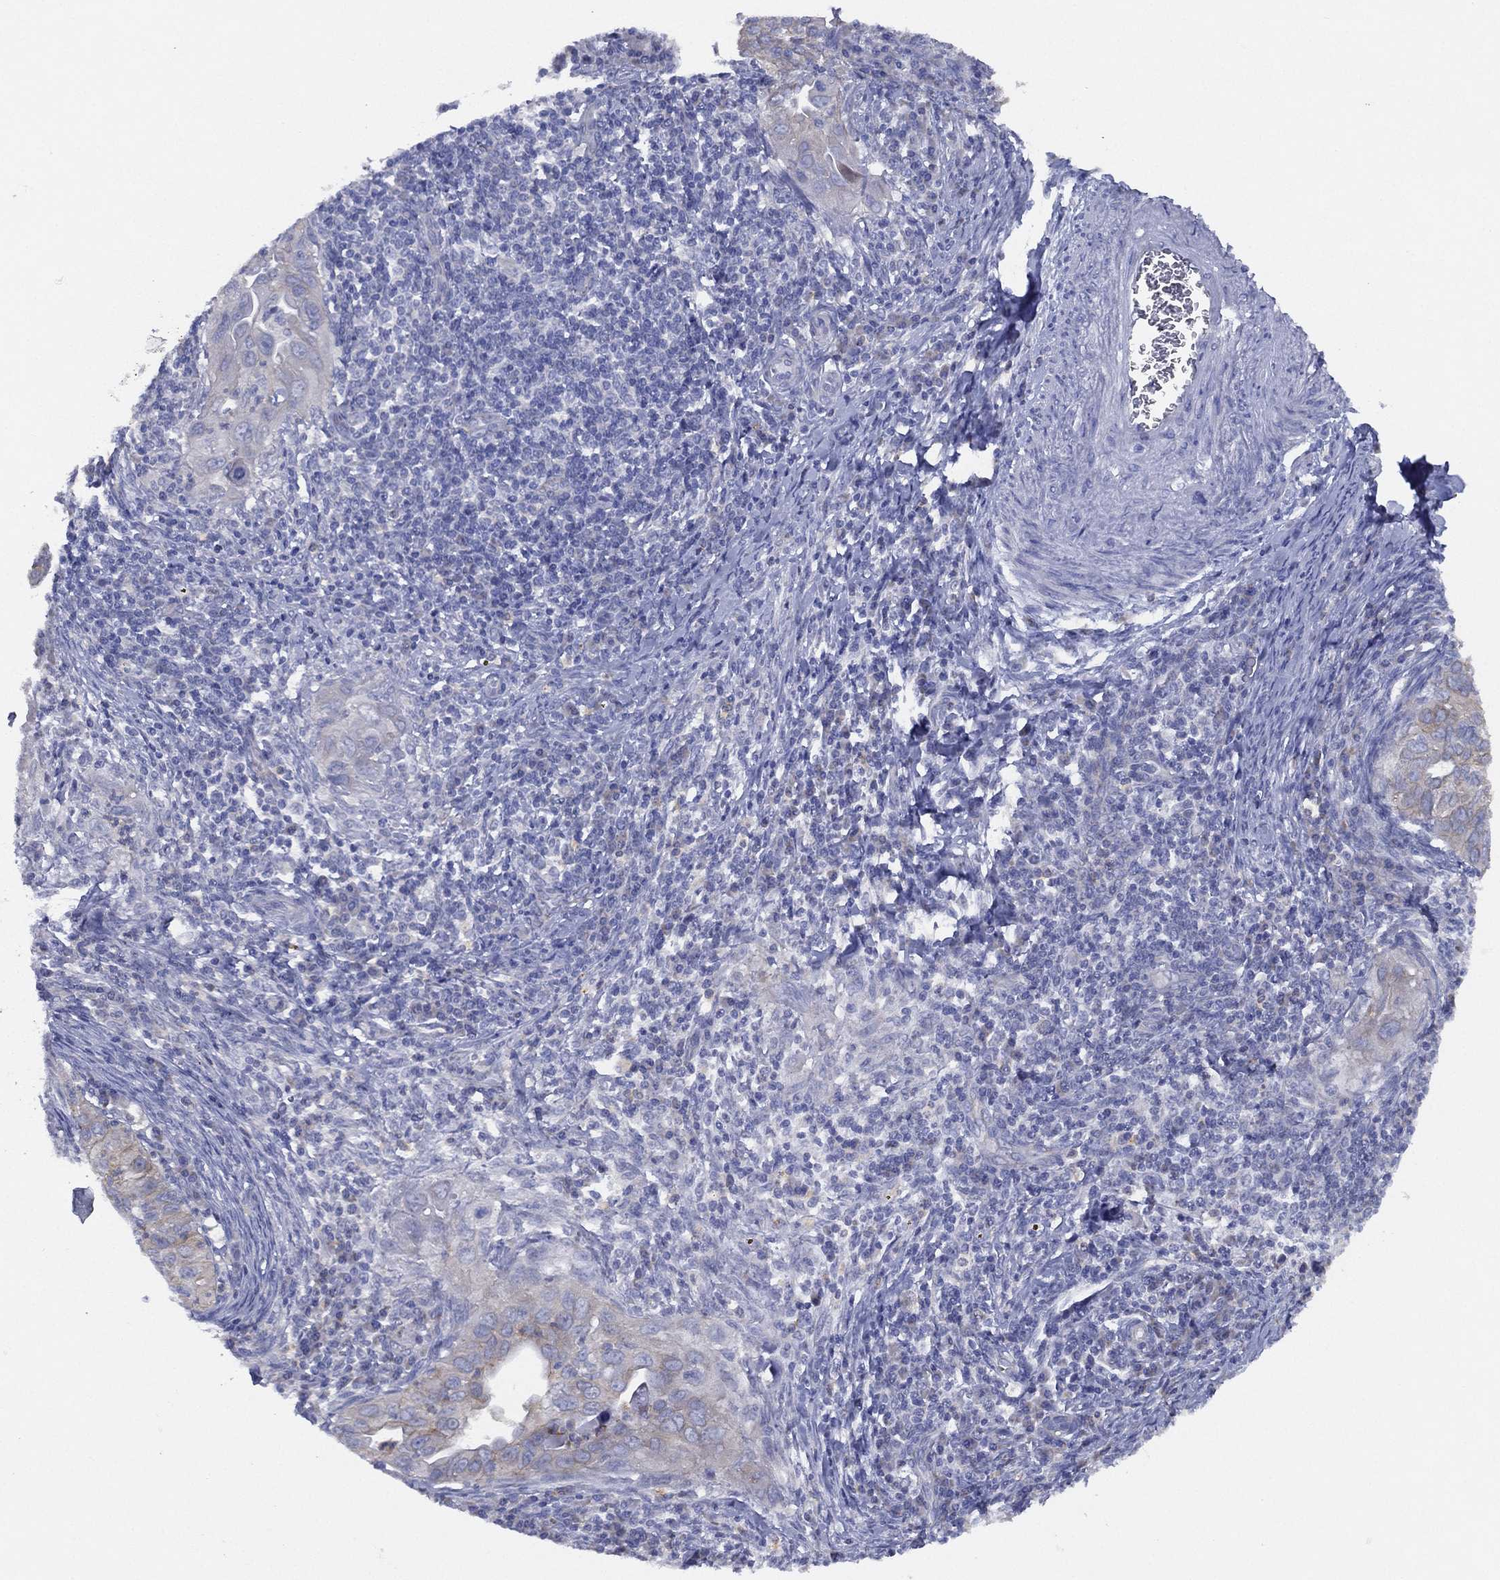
{"staining": {"intensity": "negative", "quantity": "none", "location": "none"}, "tissue": "cervical cancer", "cell_type": "Tumor cells", "image_type": "cancer", "snomed": [{"axis": "morphology", "description": "Squamous cell carcinoma, NOS"}, {"axis": "topography", "description": "Cervix"}], "caption": "High magnification brightfield microscopy of squamous cell carcinoma (cervical) stained with DAB (3,3'-diaminobenzidine) (brown) and counterstained with hematoxylin (blue): tumor cells show no significant staining.", "gene": "ZNF223", "patient": {"sex": "female", "age": 26}}